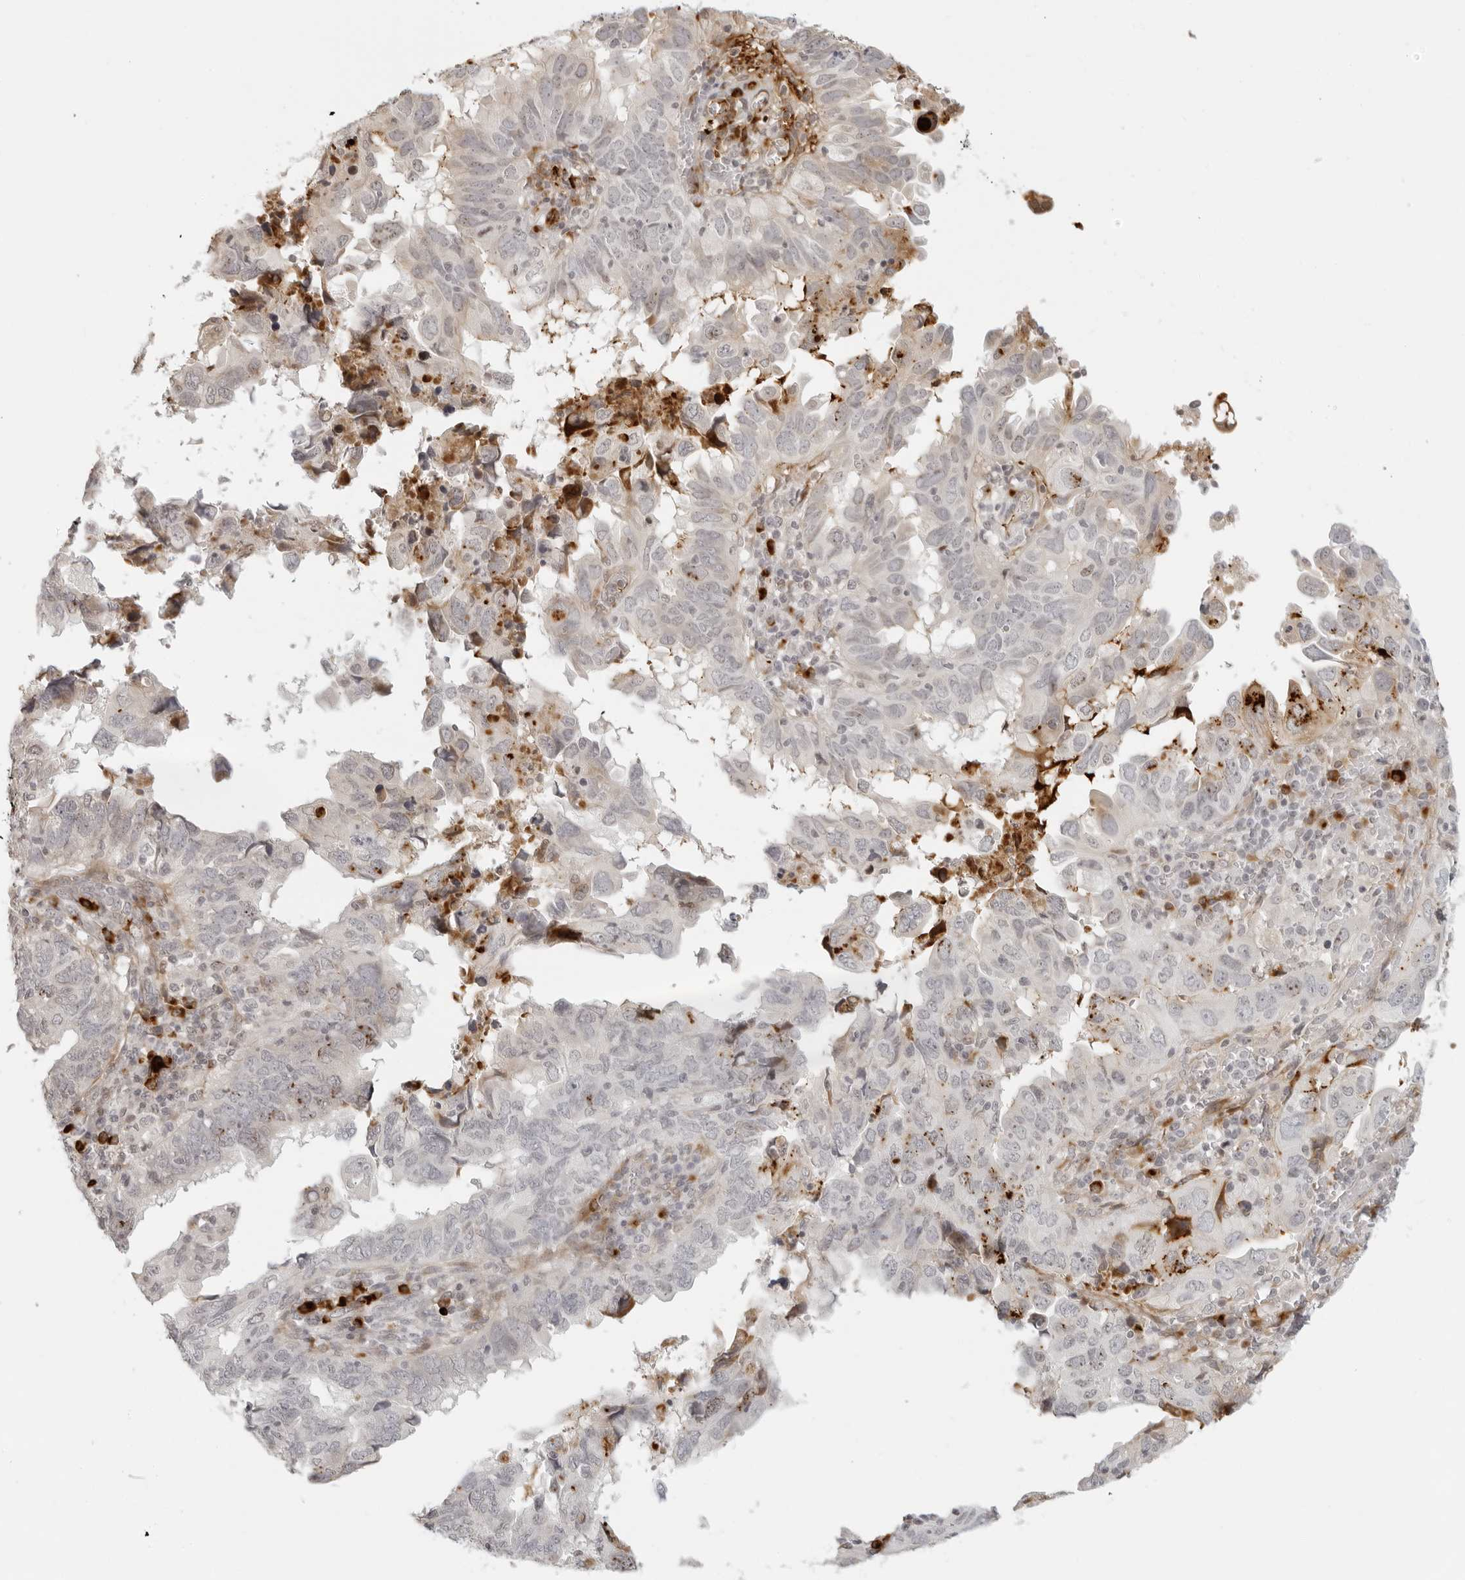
{"staining": {"intensity": "moderate", "quantity": "<25%", "location": "nuclear"}, "tissue": "endometrial cancer", "cell_type": "Tumor cells", "image_type": "cancer", "snomed": [{"axis": "morphology", "description": "Adenocarcinoma, NOS"}, {"axis": "topography", "description": "Uterus"}], "caption": "A high-resolution image shows IHC staining of endometrial adenocarcinoma, which displays moderate nuclear staining in about <25% of tumor cells.", "gene": "ZNF678", "patient": {"sex": "female", "age": 77}}